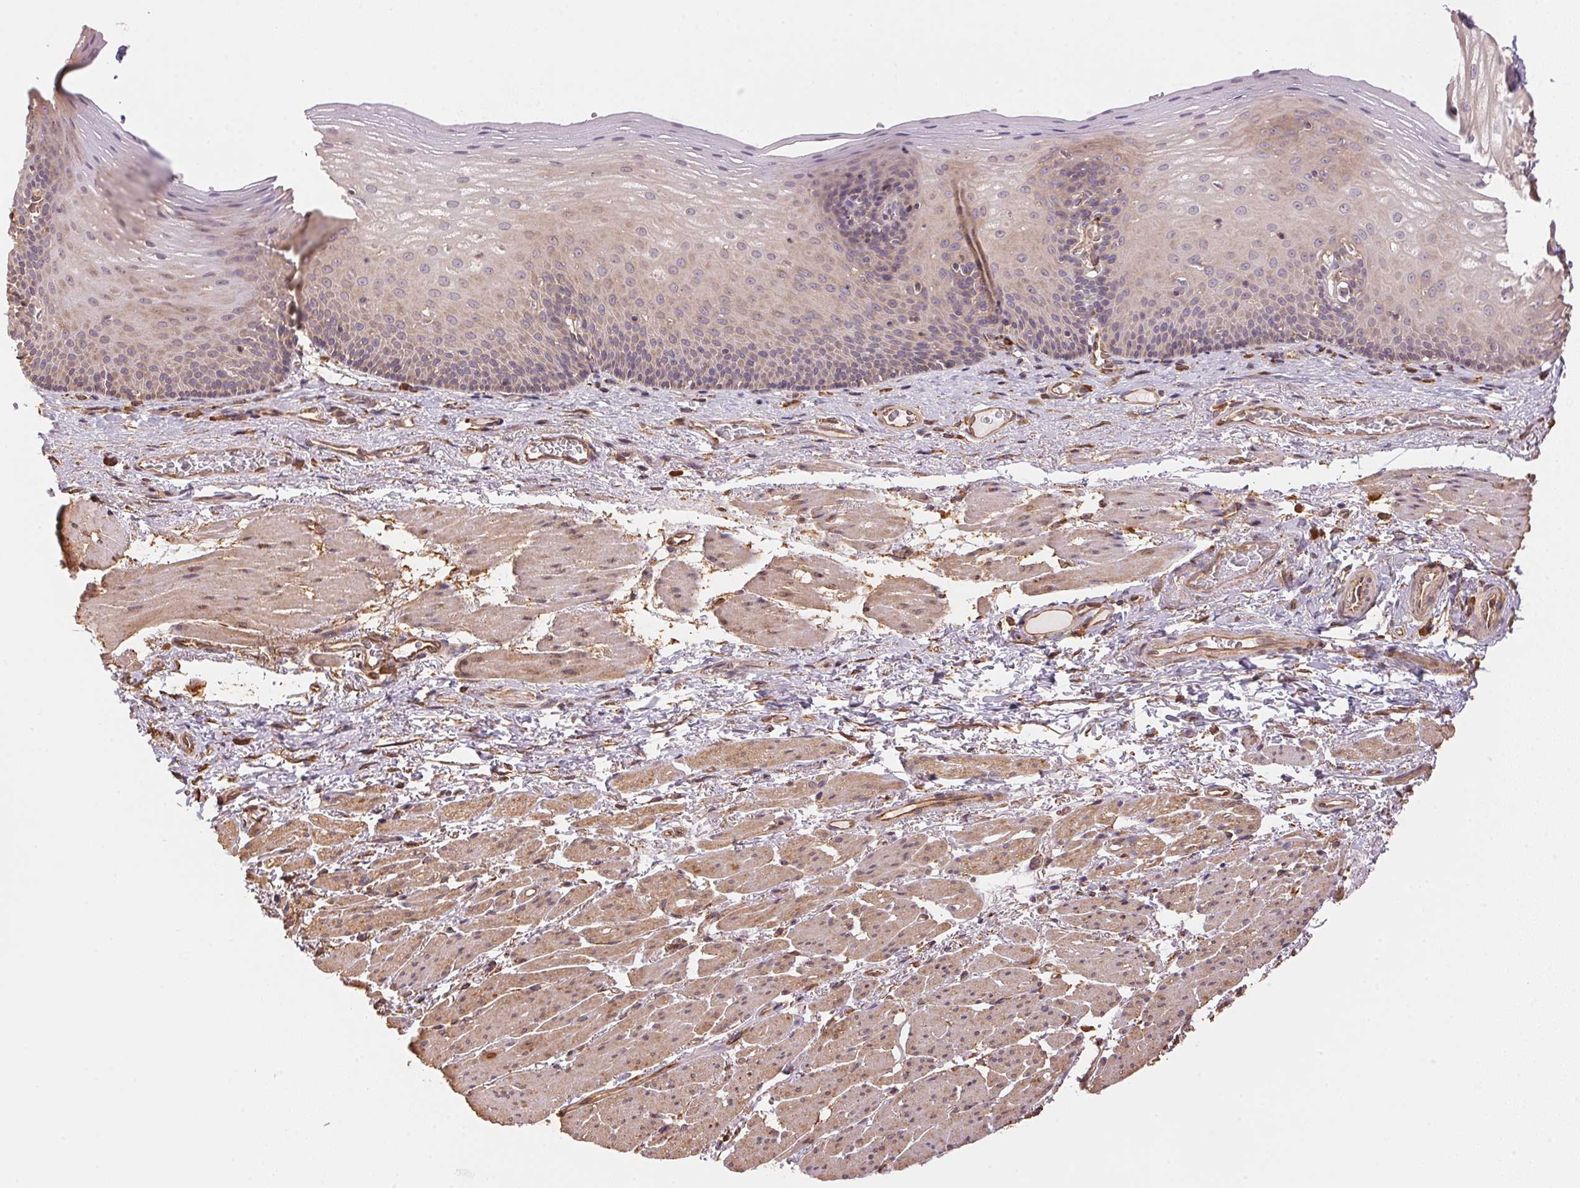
{"staining": {"intensity": "weak", "quantity": "<25%", "location": "cytoplasmic/membranous"}, "tissue": "esophagus", "cell_type": "Squamous epithelial cells", "image_type": "normal", "snomed": [{"axis": "morphology", "description": "Normal tissue, NOS"}, {"axis": "topography", "description": "Esophagus"}], "caption": "Histopathology image shows no protein expression in squamous epithelial cells of unremarkable esophagus.", "gene": "C6orf163", "patient": {"sex": "male", "age": 76}}